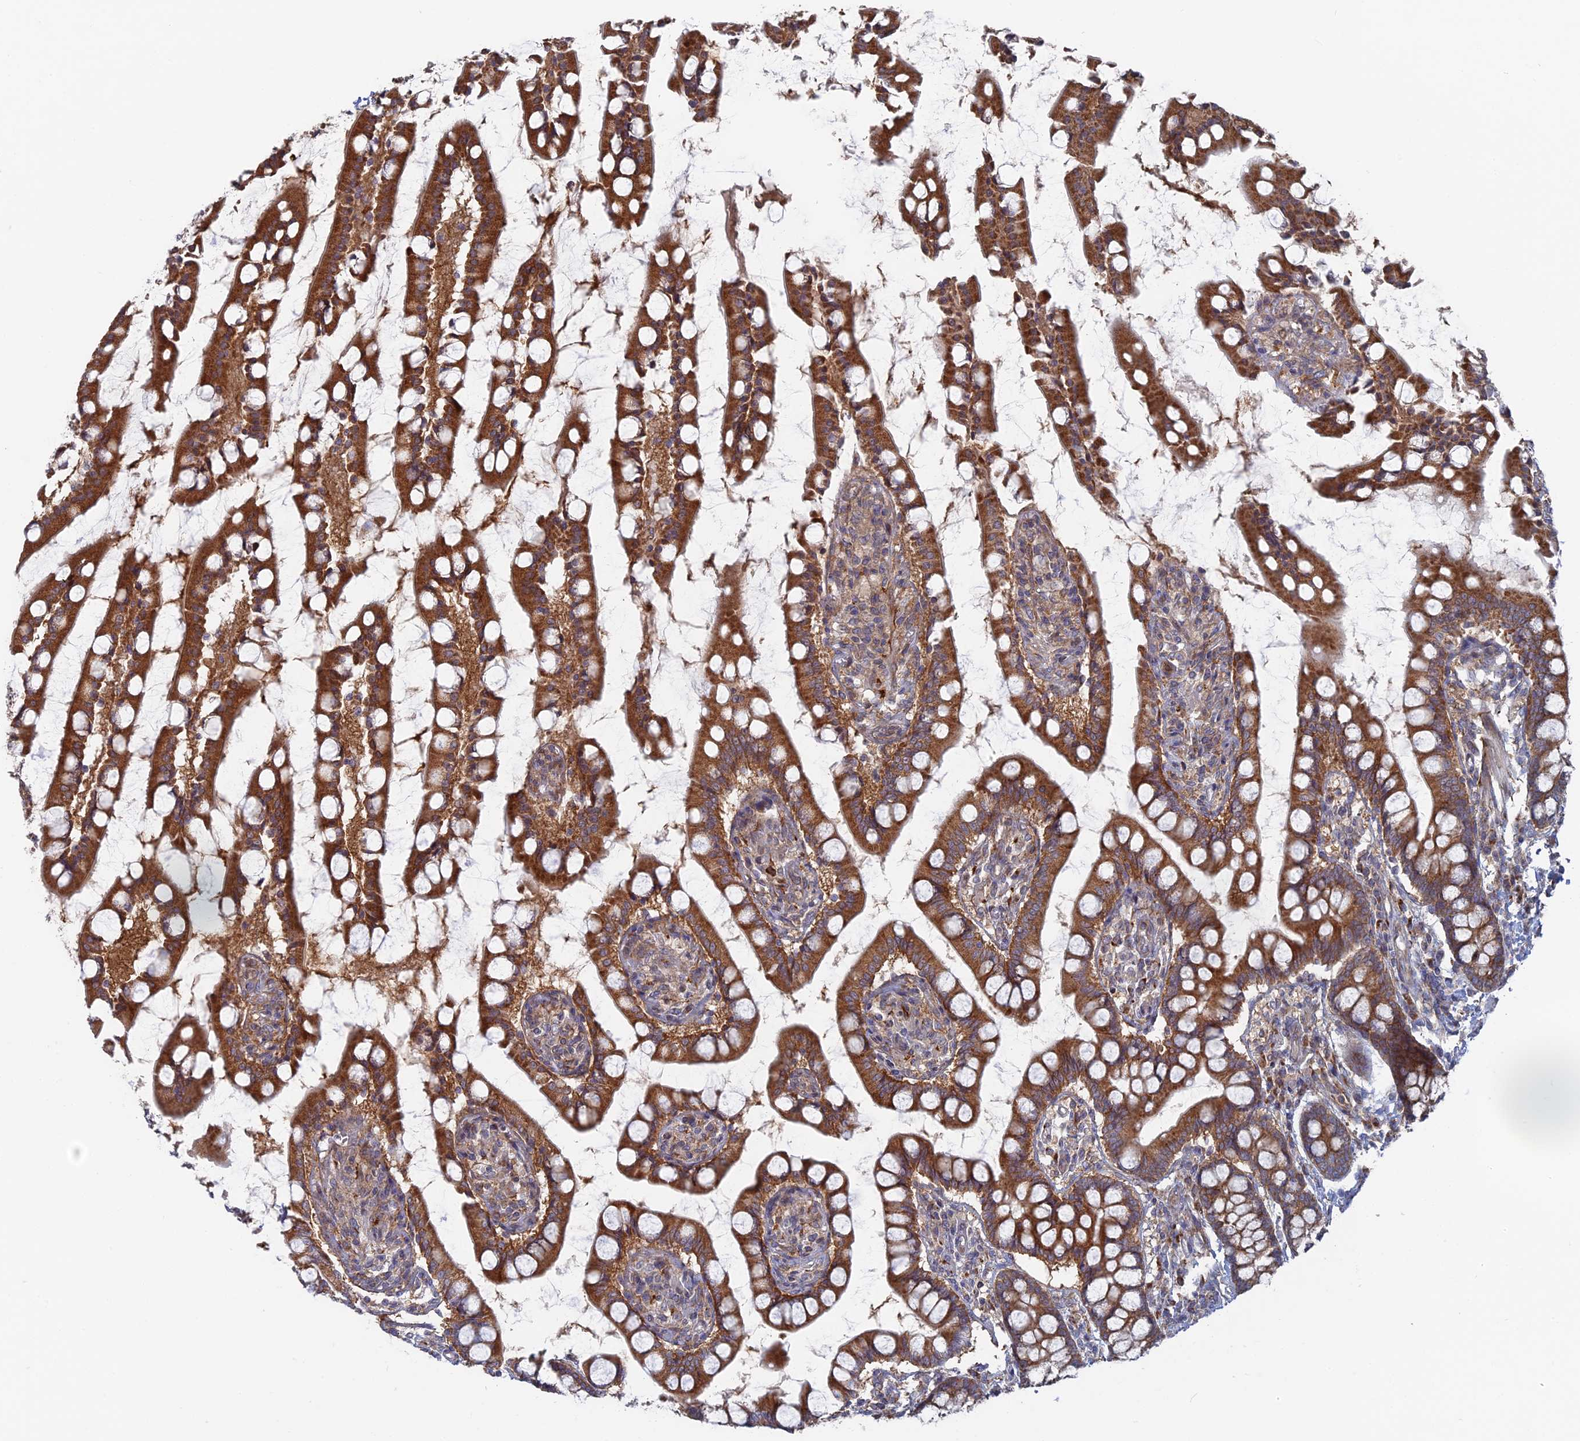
{"staining": {"intensity": "strong", "quantity": ">75%", "location": "cytoplasmic/membranous"}, "tissue": "small intestine", "cell_type": "Glandular cells", "image_type": "normal", "snomed": [{"axis": "morphology", "description": "Normal tissue, NOS"}, {"axis": "topography", "description": "Small intestine"}], "caption": "Protein analysis of normal small intestine displays strong cytoplasmic/membranous expression in approximately >75% of glandular cells.", "gene": "TBC1D30", "patient": {"sex": "male", "age": 52}}